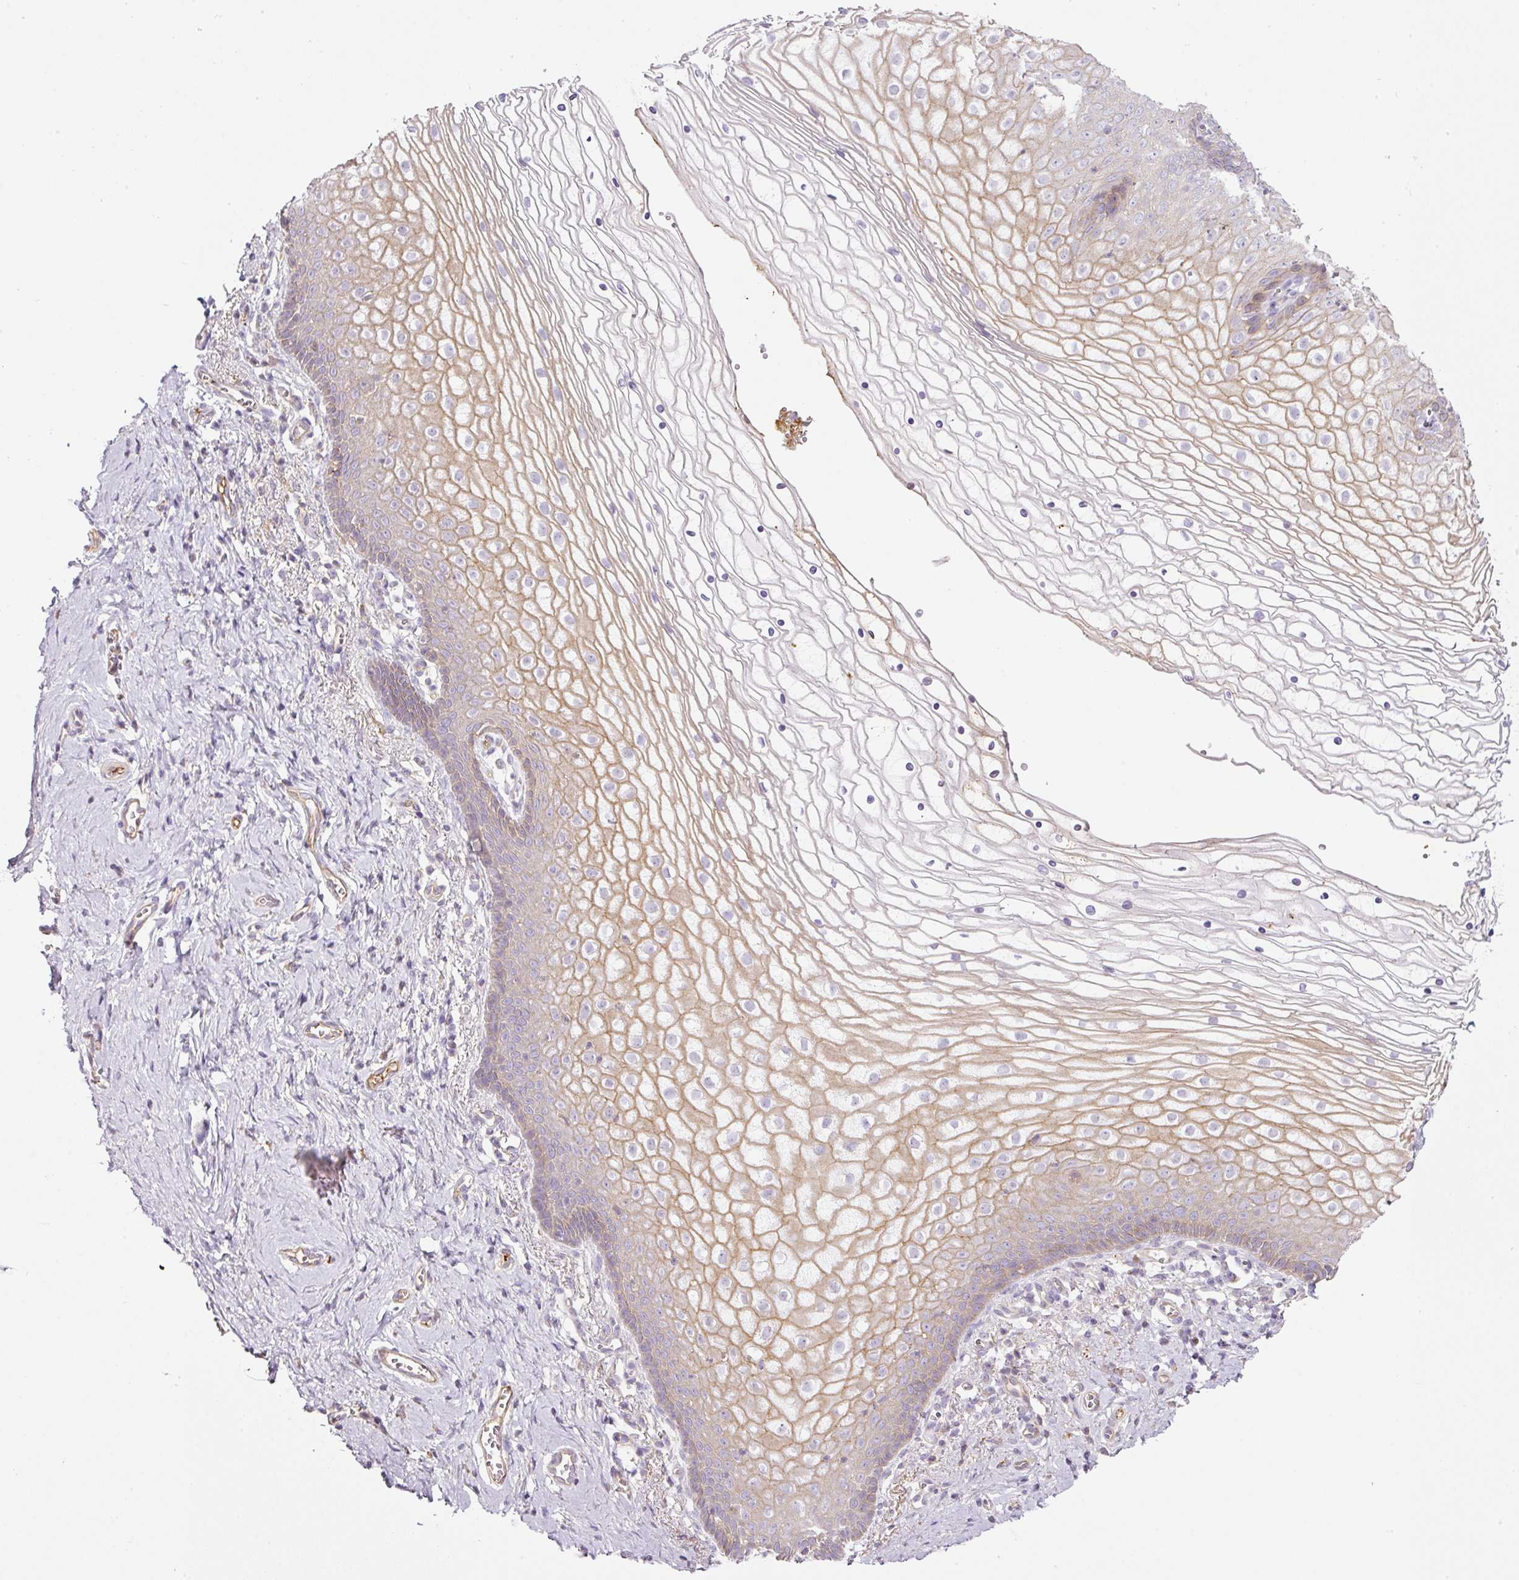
{"staining": {"intensity": "moderate", "quantity": "<25%", "location": "cytoplasmic/membranous"}, "tissue": "vagina", "cell_type": "Squamous epithelial cells", "image_type": "normal", "snomed": [{"axis": "morphology", "description": "Normal tissue, NOS"}, {"axis": "topography", "description": "Vagina"}], "caption": "Immunohistochemistry (DAB (3,3'-diaminobenzidine)) staining of normal human vagina reveals moderate cytoplasmic/membranous protein expression in about <25% of squamous epithelial cells.", "gene": "KPNA5", "patient": {"sex": "female", "age": 56}}